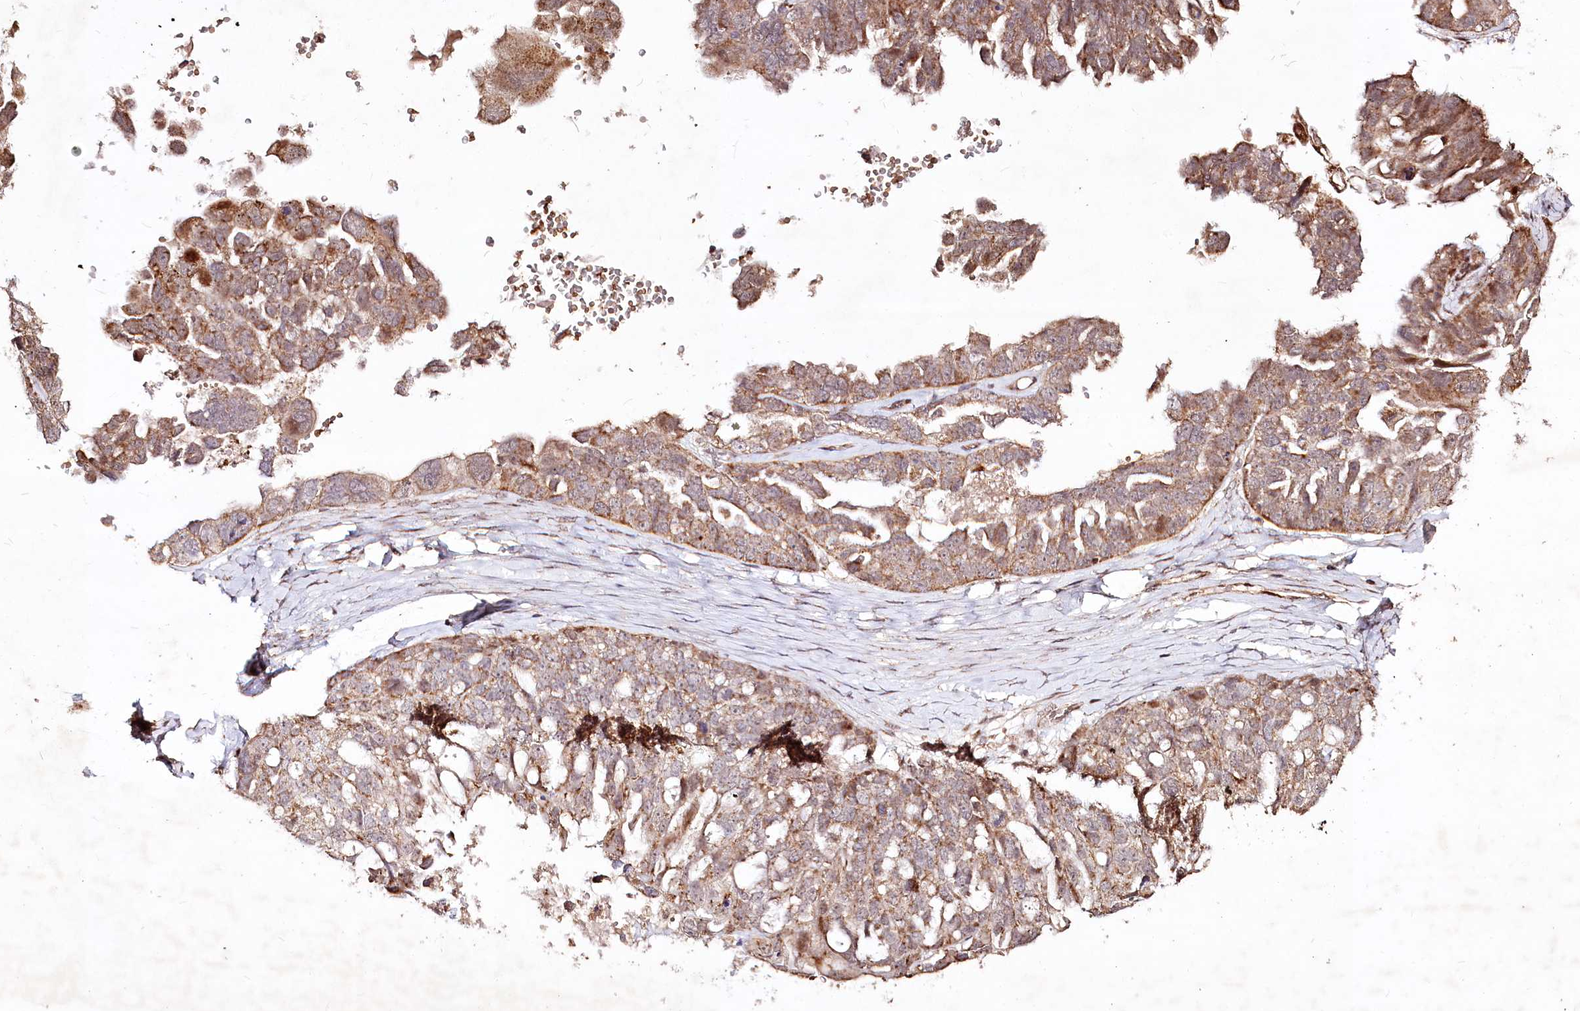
{"staining": {"intensity": "moderate", "quantity": ">75%", "location": "cytoplasmic/membranous"}, "tissue": "ovarian cancer", "cell_type": "Tumor cells", "image_type": "cancer", "snomed": [{"axis": "morphology", "description": "Cystadenocarcinoma, serous, NOS"}, {"axis": "topography", "description": "Ovary"}], "caption": "Tumor cells exhibit medium levels of moderate cytoplasmic/membranous positivity in approximately >75% of cells in serous cystadenocarcinoma (ovarian). (brown staining indicates protein expression, while blue staining denotes nuclei).", "gene": "CARD19", "patient": {"sex": "female", "age": 79}}